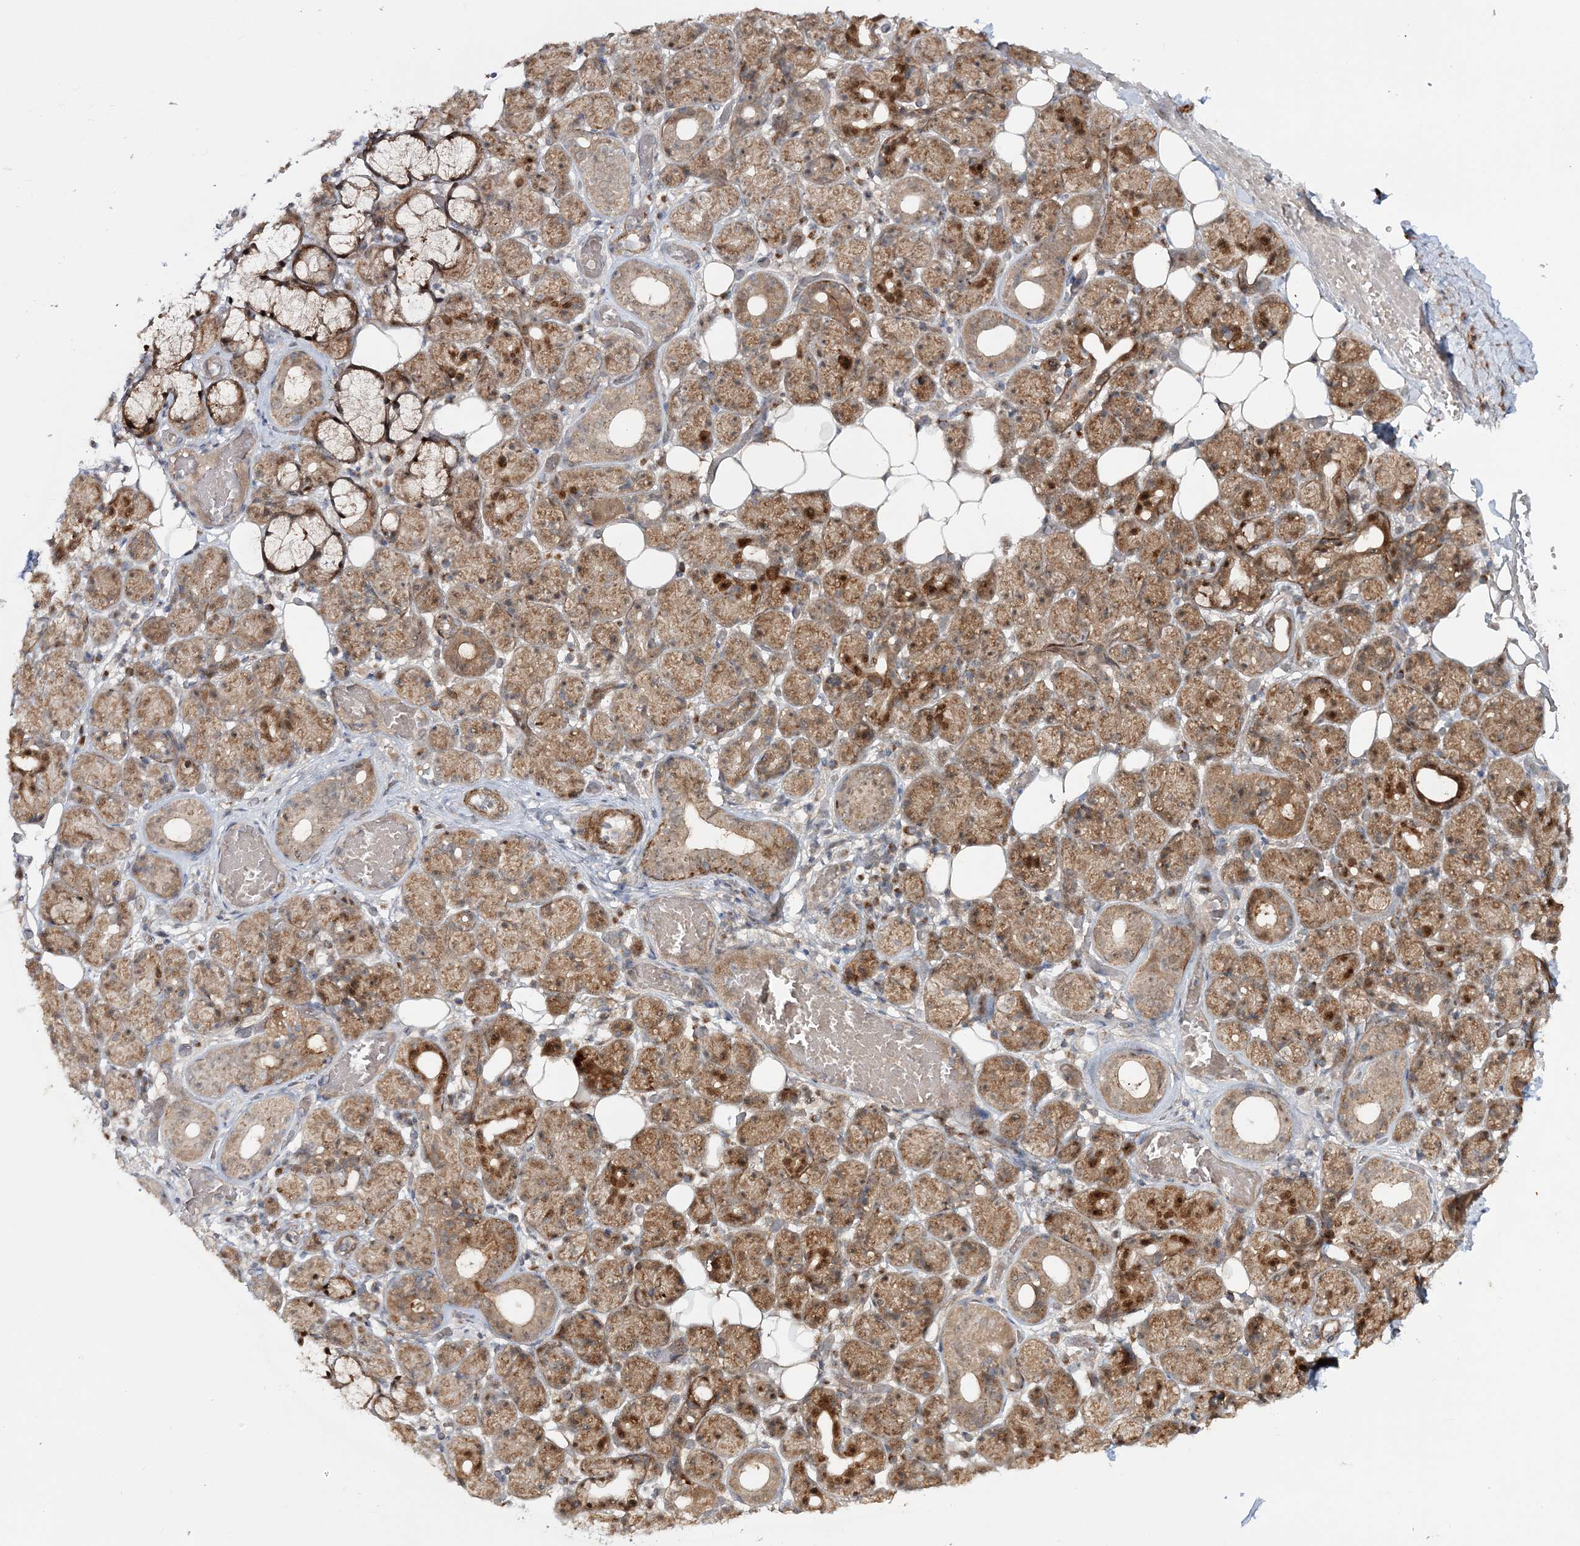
{"staining": {"intensity": "moderate", "quantity": ">75%", "location": "cytoplasmic/membranous,nuclear"}, "tissue": "salivary gland", "cell_type": "Glandular cells", "image_type": "normal", "snomed": [{"axis": "morphology", "description": "Normal tissue, NOS"}, {"axis": "topography", "description": "Salivary gland"}], "caption": "A medium amount of moderate cytoplasmic/membranous,nuclear expression is appreciated in approximately >75% of glandular cells in unremarkable salivary gland. Nuclei are stained in blue.", "gene": "MOCS2", "patient": {"sex": "male", "age": 63}}